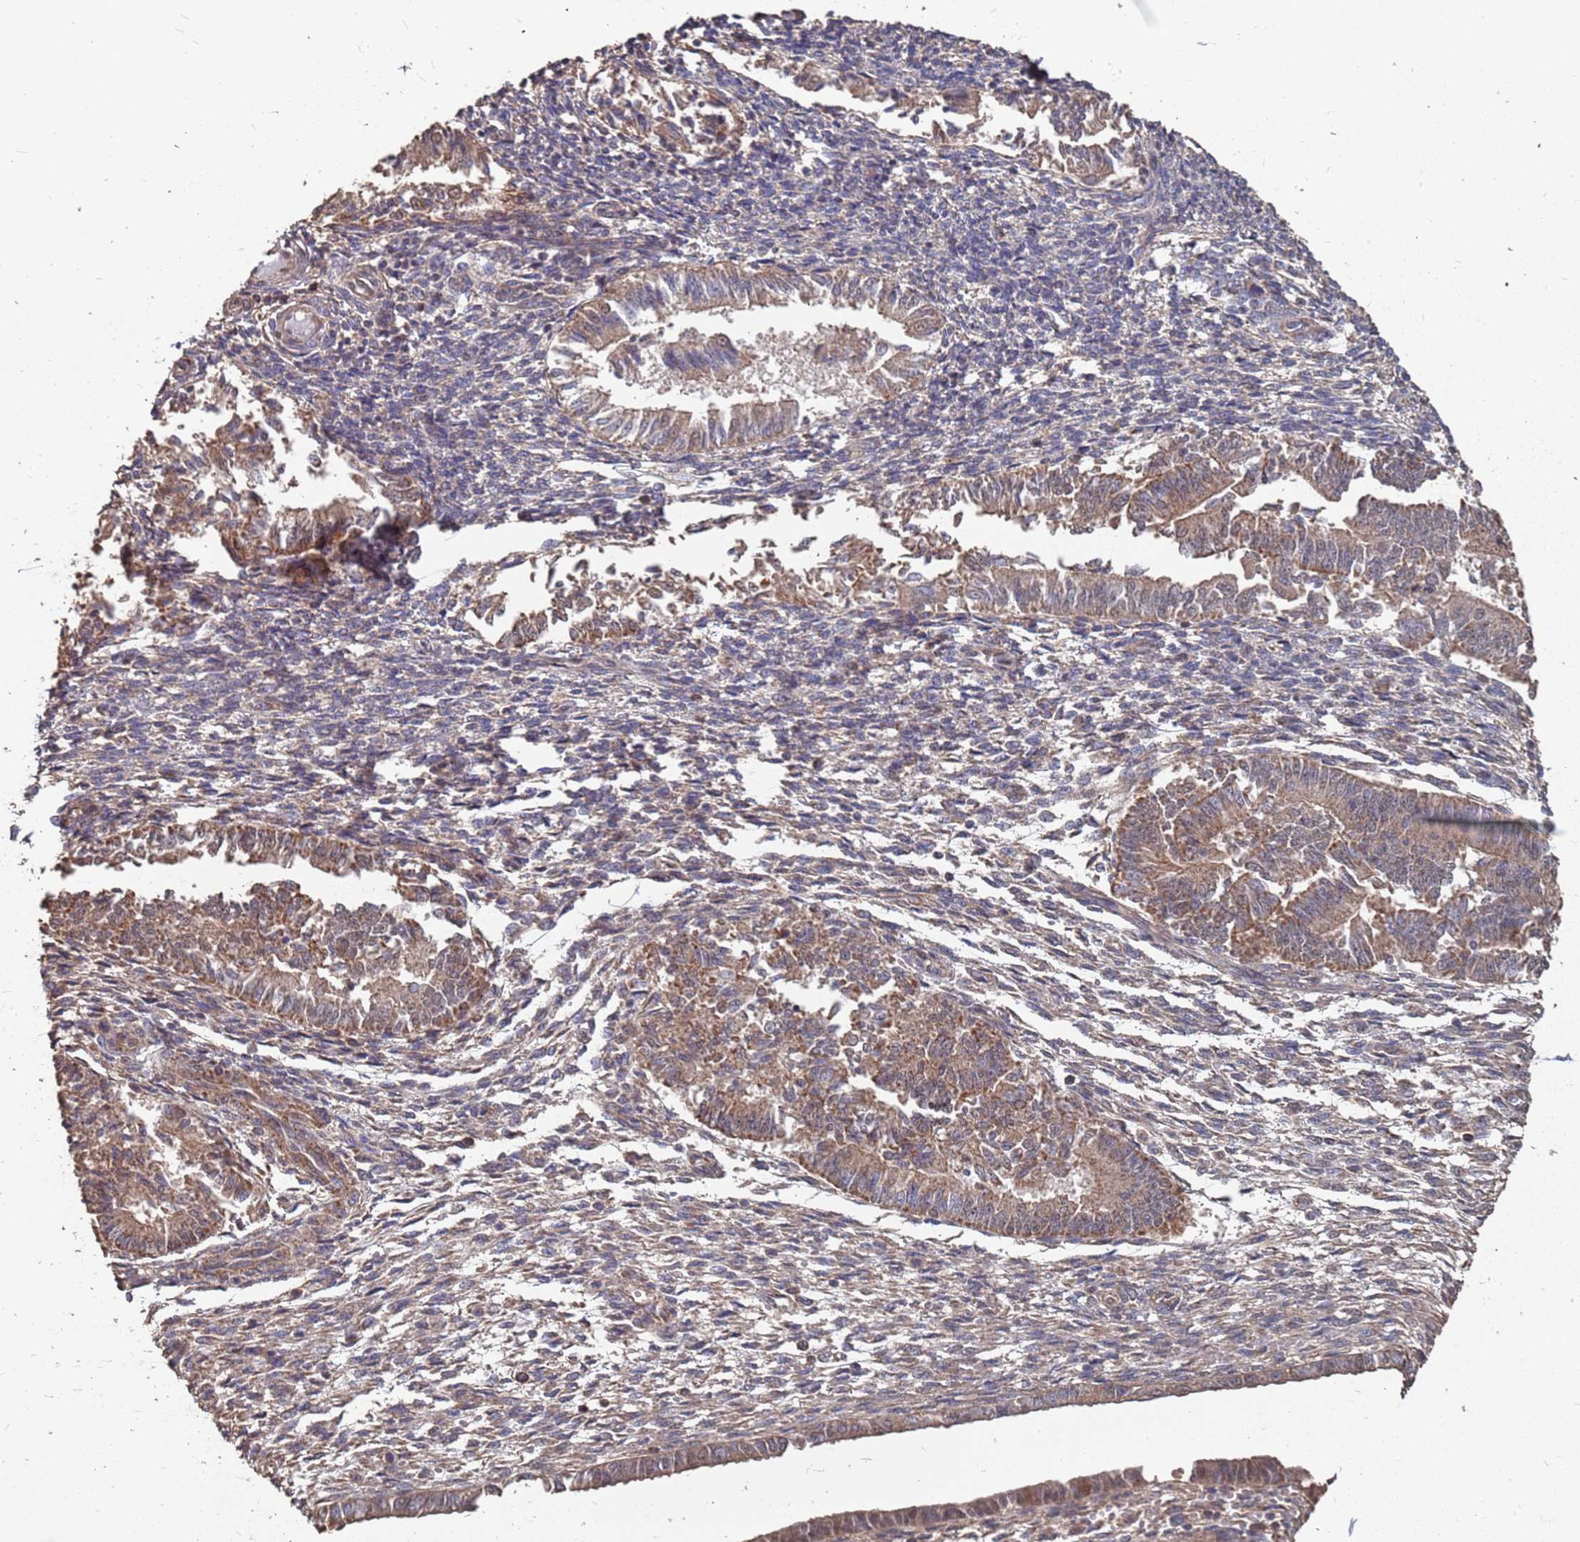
{"staining": {"intensity": "weak", "quantity": ">75%", "location": "cytoplasmic/membranous"}, "tissue": "endometrium", "cell_type": "Cells in endometrial stroma", "image_type": "normal", "snomed": [{"axis": "morphology", "description": "Normal tissue, NOS"}, {"axis": "topography", "description": "Uterus"}, {"axis": "topography", "description": "Endometrium"}], "caption": "Immunohistochemistry of unremarkable human endometrium exhibits low levels of weak cytoplasmic/membranous staining in approximately >75% of cells in endometrial stroma. (Brightfield microscopy of DAB IHC at high magnification).", "gene": "PRORP", "patient": {"sex": "female", "age": 48}}